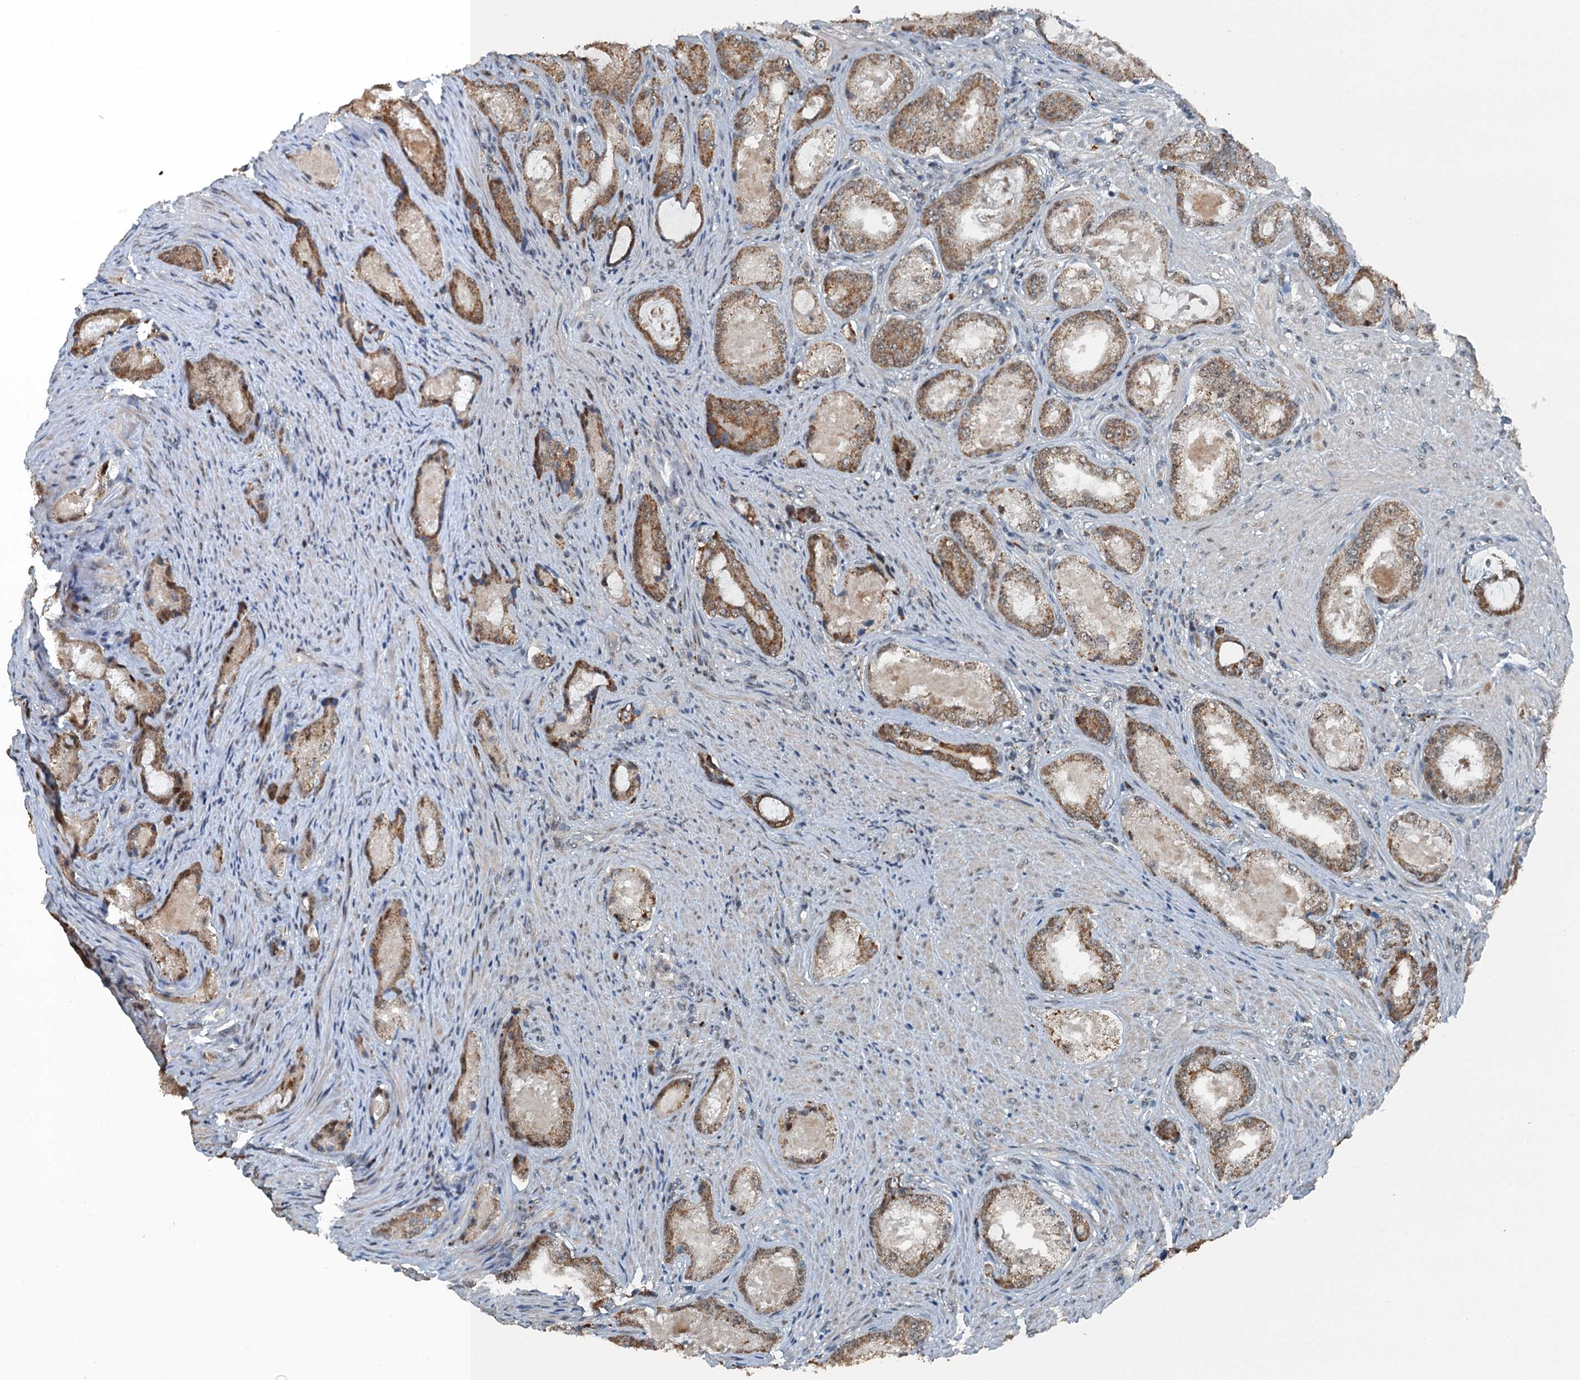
{"staining": {"intensity": "moderate", "quantity": ">75%", "location": "cytoplasmic/membranous"}, "tissue": "prostate cancer", "cell_type": "Tumor cells", "image_type": "cancer", "snomed": [{"axis": "morphology", "description": "Adenocarcinoma, Low grade"}, {"axis": "topography", "description": "Prostate"}], "caption": "Human prostate cancer stained for a protein (brown) displays moderate cytoplasmic/membranous positive positivity in approximately >75% of tumor cells.", "gene": "BMERB1", "patient": {"sex": "male", "age": 68}}